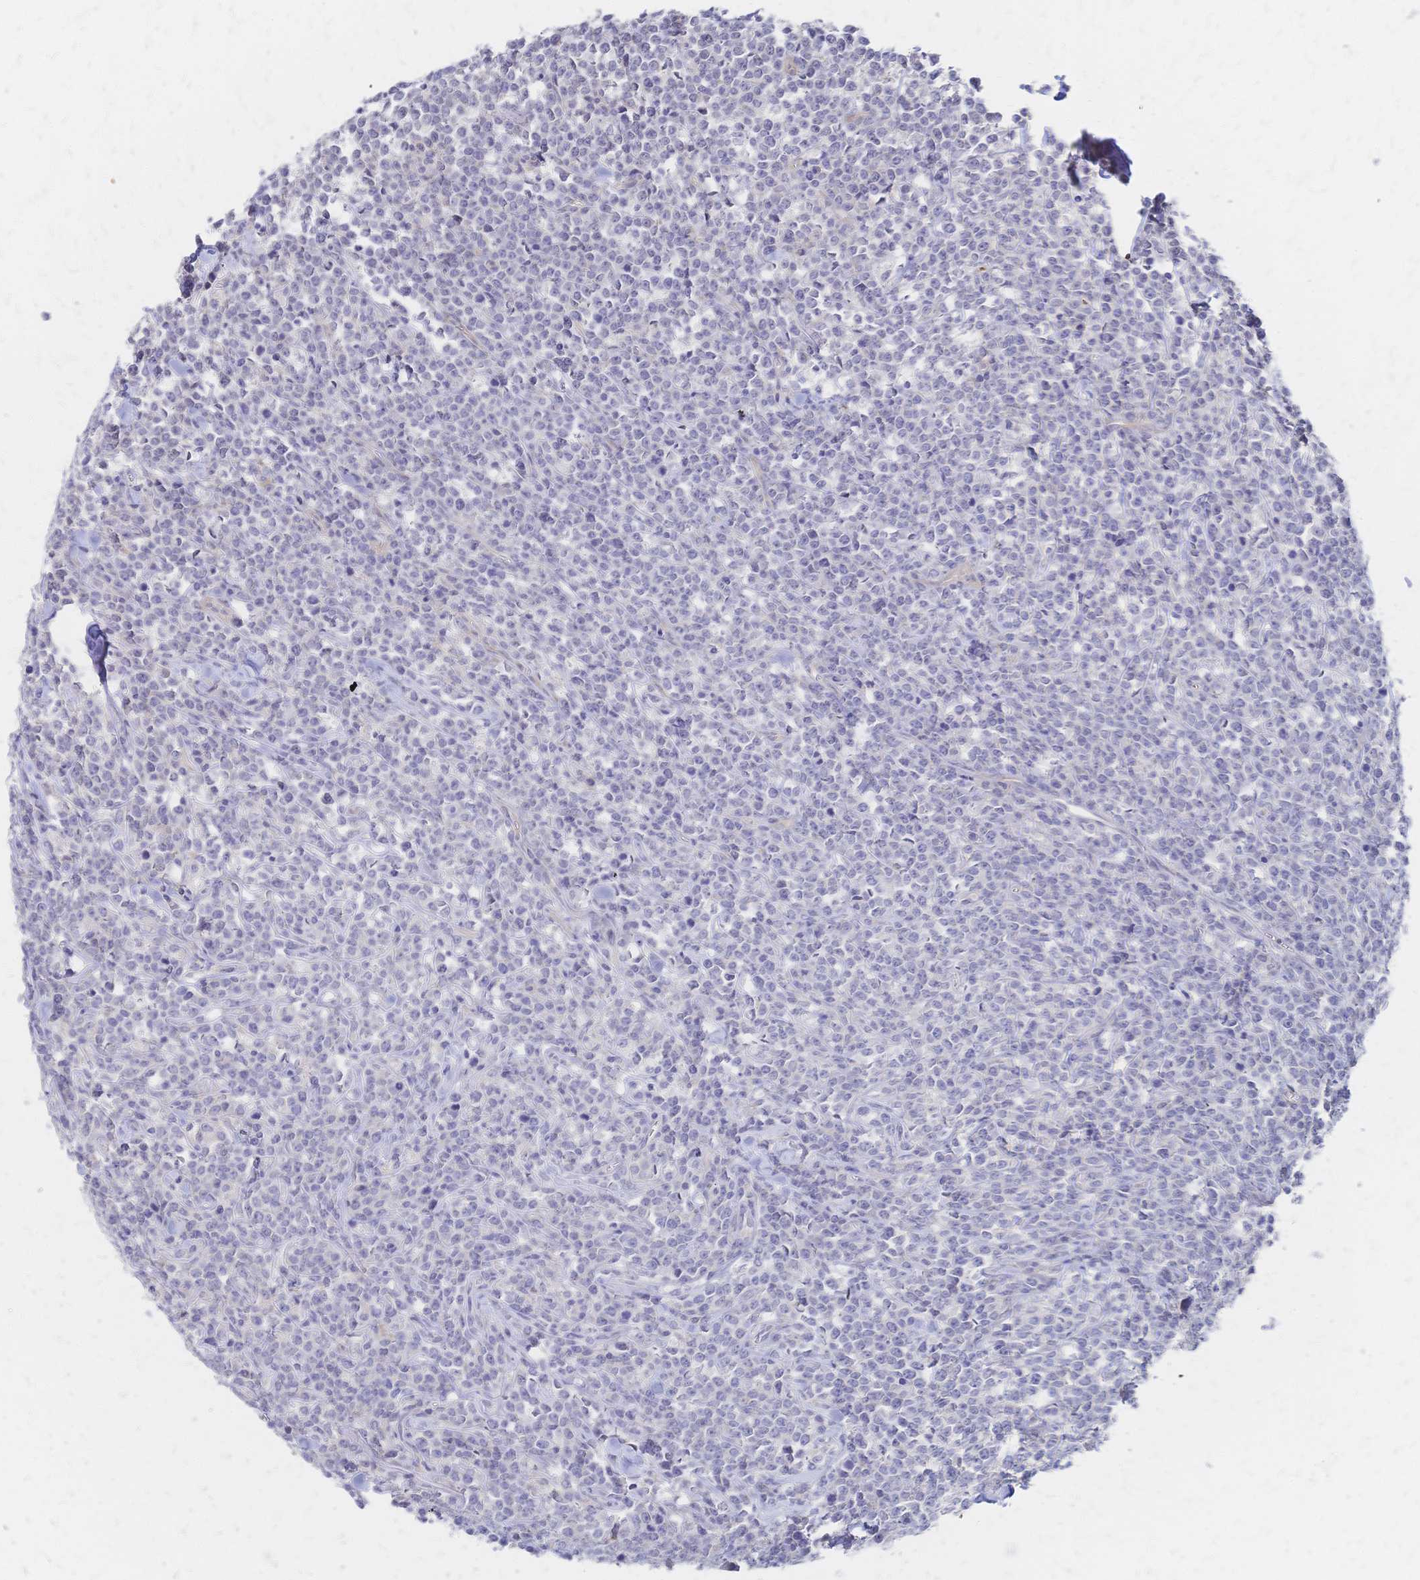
{"staining": {"intensity": "negative", "quantity": "none", "location": "none"}, "tissue": "lymphoma", "cell_type": "Tumor cells", "image_type": "cancer", "snomed": [{"axis": "morphology", "description": "Malignant lymphoma, non-Hodgkin's type, High grade"}, {"axis": "topography", "description": "Small intestine"}], "caption": "Tumor cells are negative for protein expression in human malignant lymphoma, non-Hodgkin's type (high-grade).", "gene": "SLC5A1", "patient": {"sex": "female", "age": 56}}